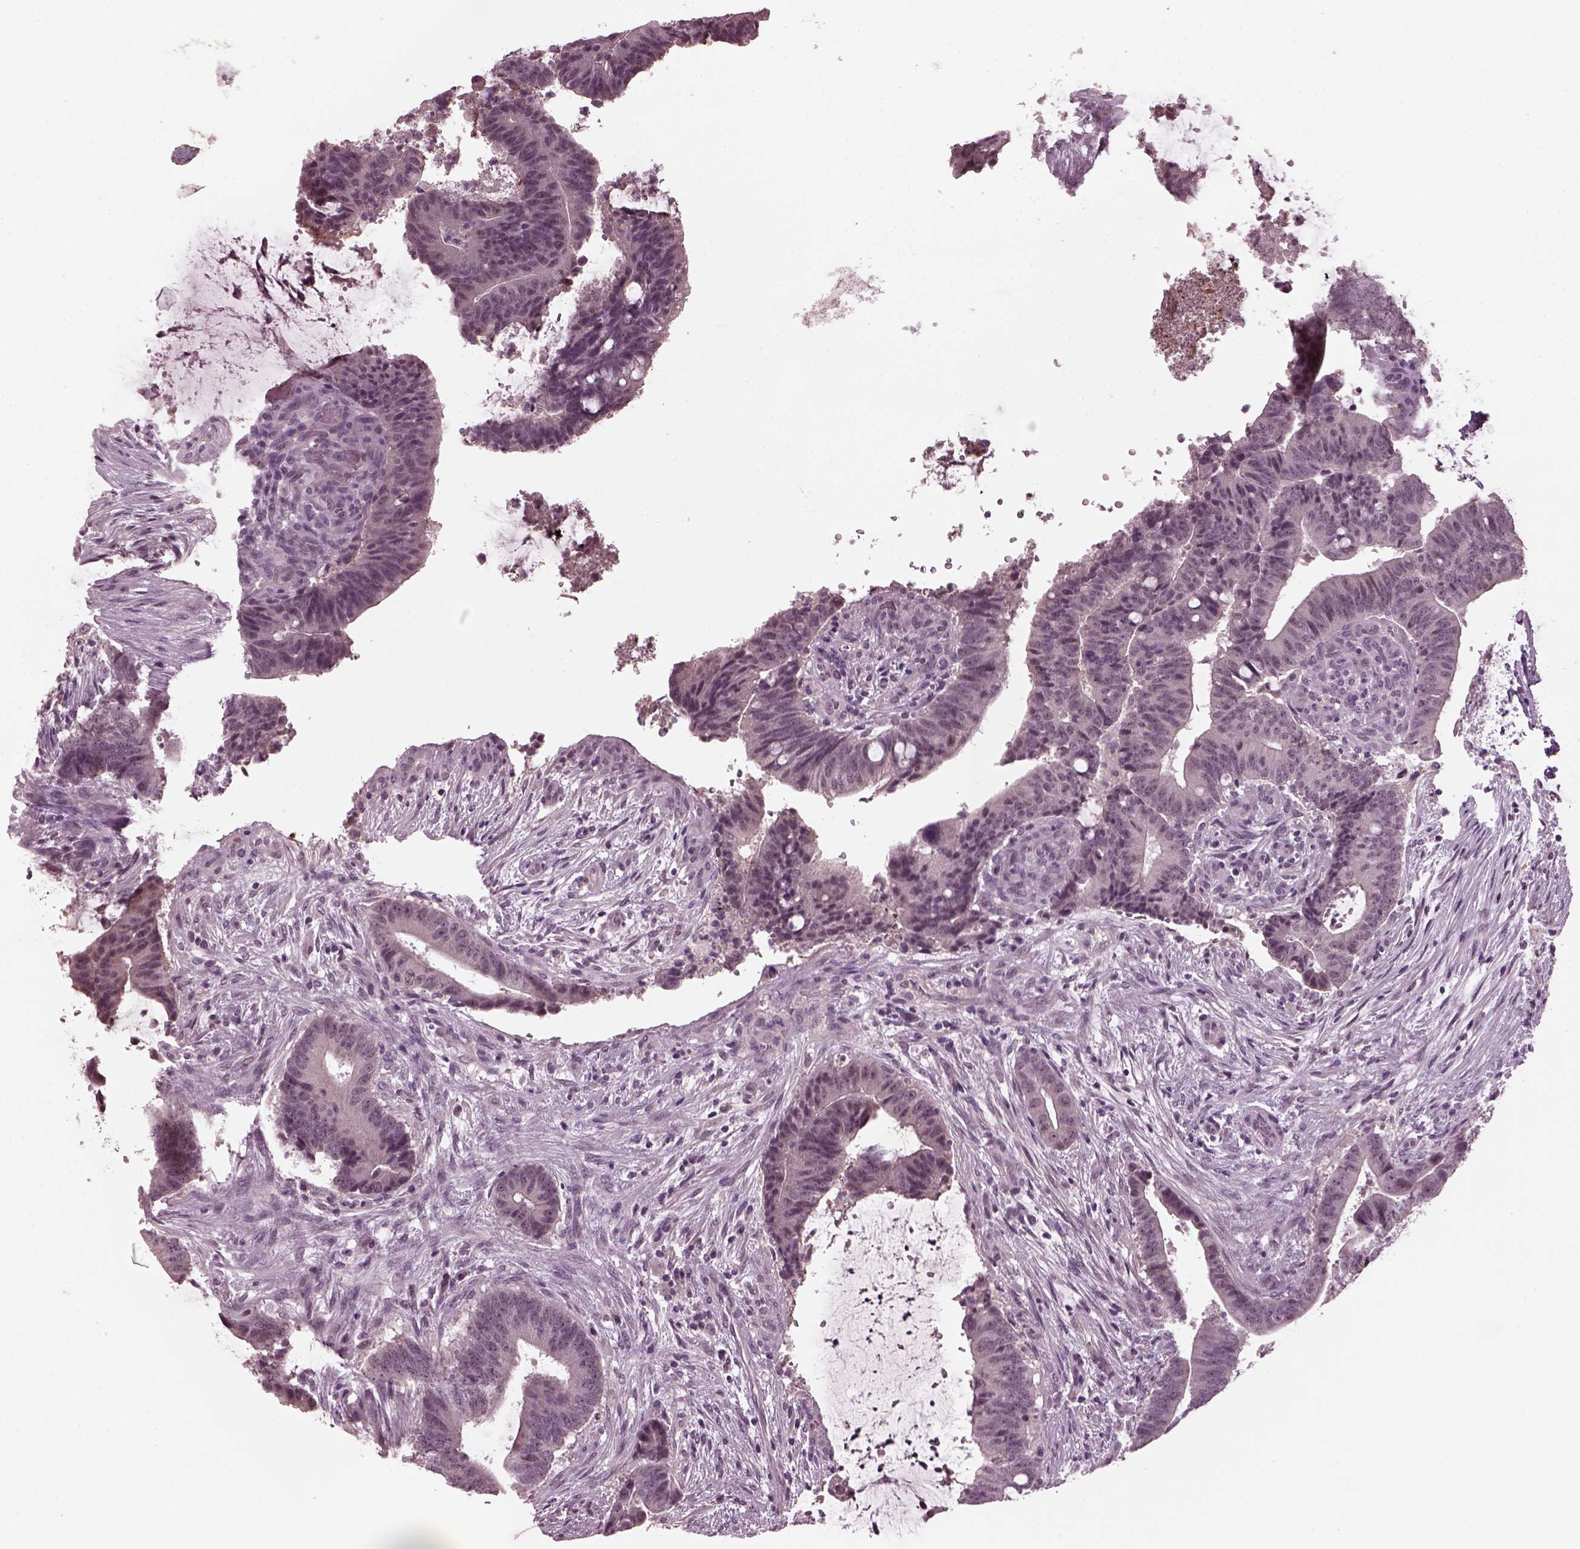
{"staining": {"intensity": "negative", "quantity": "none", "location": "none"}, "tissue": "colorectal cancer", "cell_type": "Tumor cells", "image_type": "cancer", "snomed": [{"axis": "morphology", "description": "Adenocarcinoma, NOS"}, {"axis": "topography", "description": "Colon"}], "caption": "Protein analysis of colorectal adenocarcinoma displays no significant staining in tumor cells.", "gene": "CLCN4", "patient": {"sex": "female", "age": 43}}